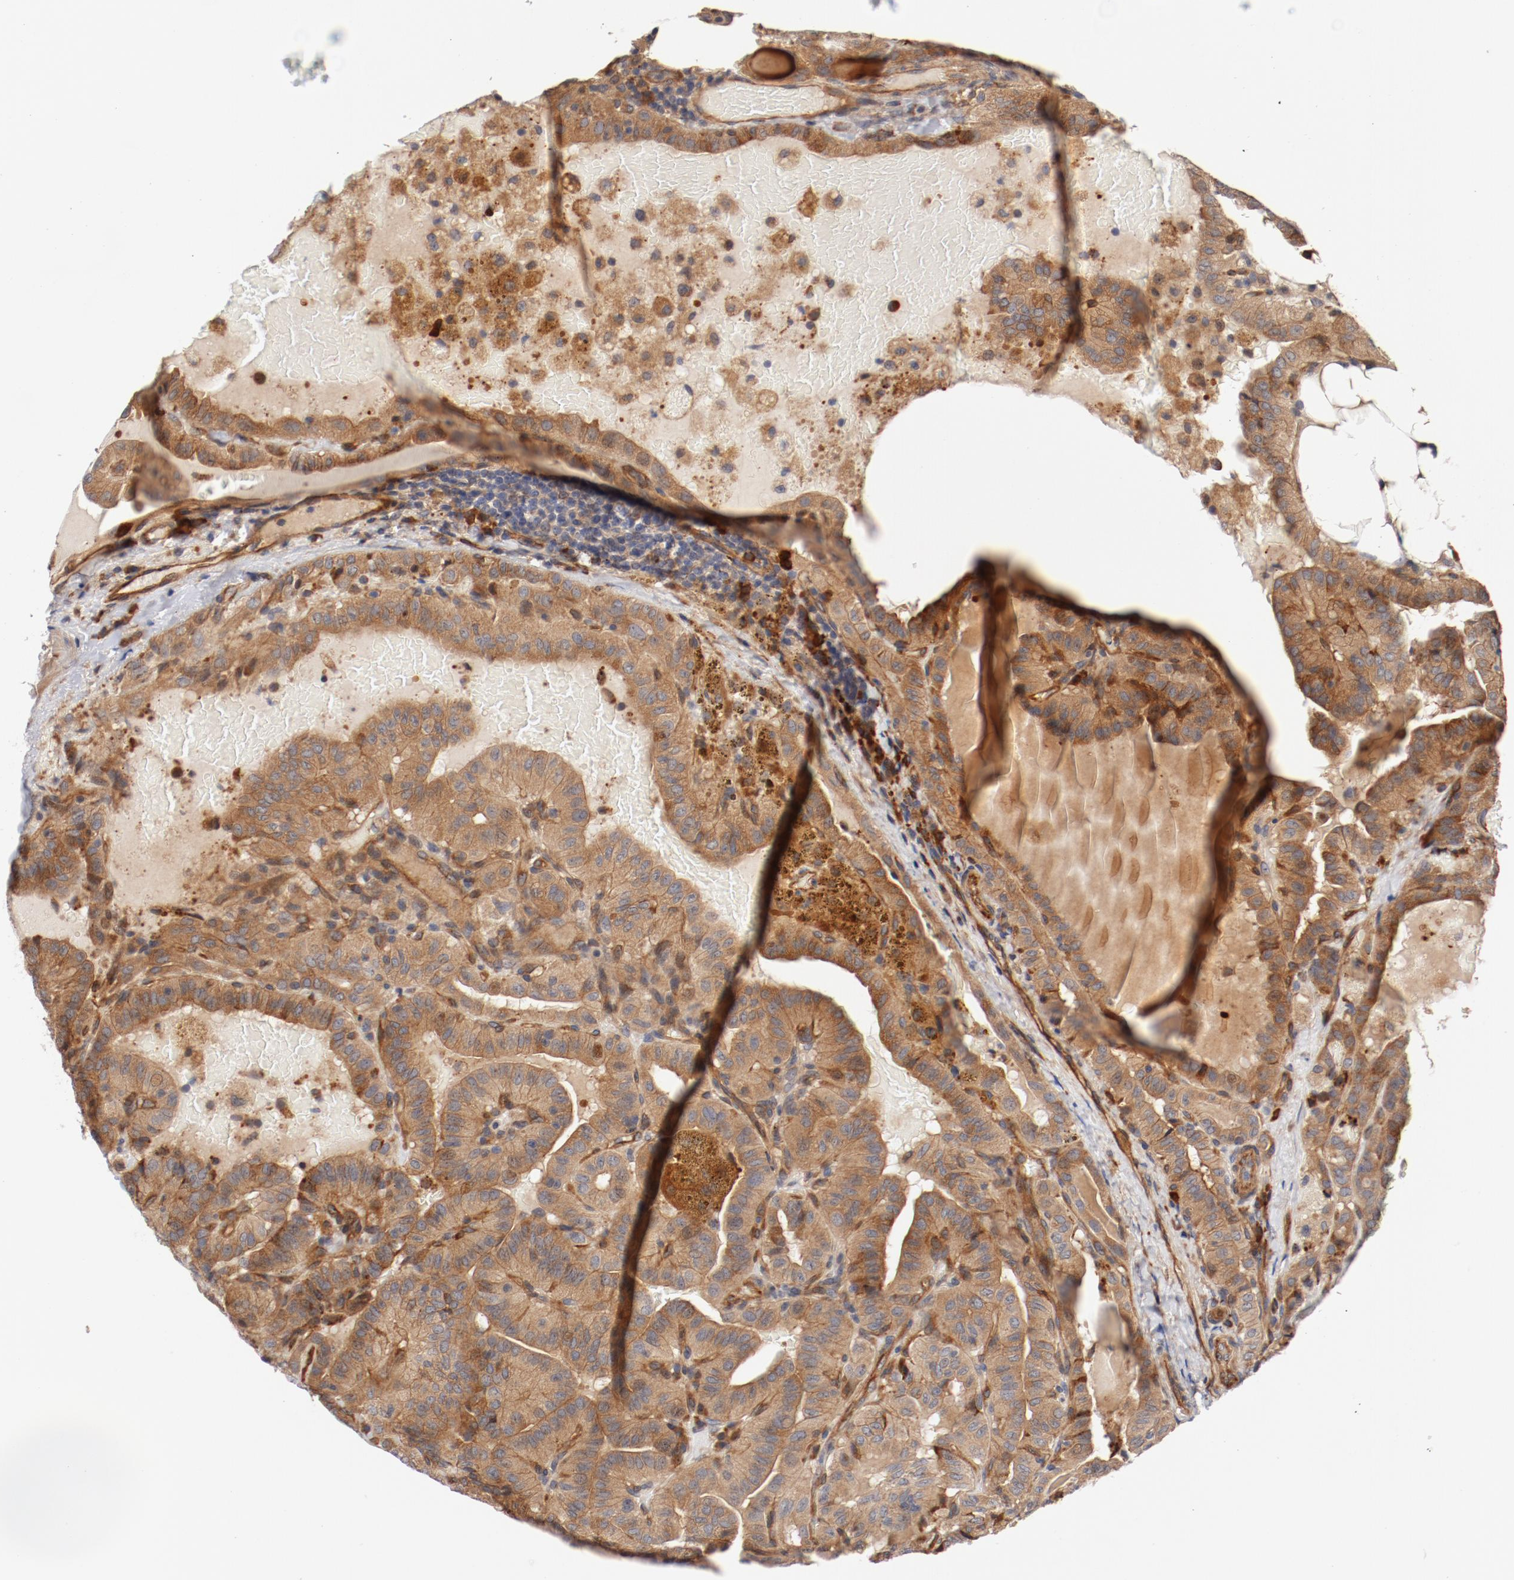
{"staining": {"intensity": "moderate", "quantity": ">75%", "location": "cytoplasmic/membranous"}, "tissue": "thyroid cancer", "cell_type": "Tumor cells", "image_type": "cancer", "snomed": [{"axis": "morphology", "description": "Papillary adenocarcinoma, NOS"}, {"axis": "topography", "description": "Thyroid gland"}], "caption": "The histopathology image displays a brown stain indicating the presence of a protein in the cytoplasmic/membranous of tumor cells in thyroid cancer.", "gene": "PITPNM2", "patient": {"sex": "male", "age": 77}}